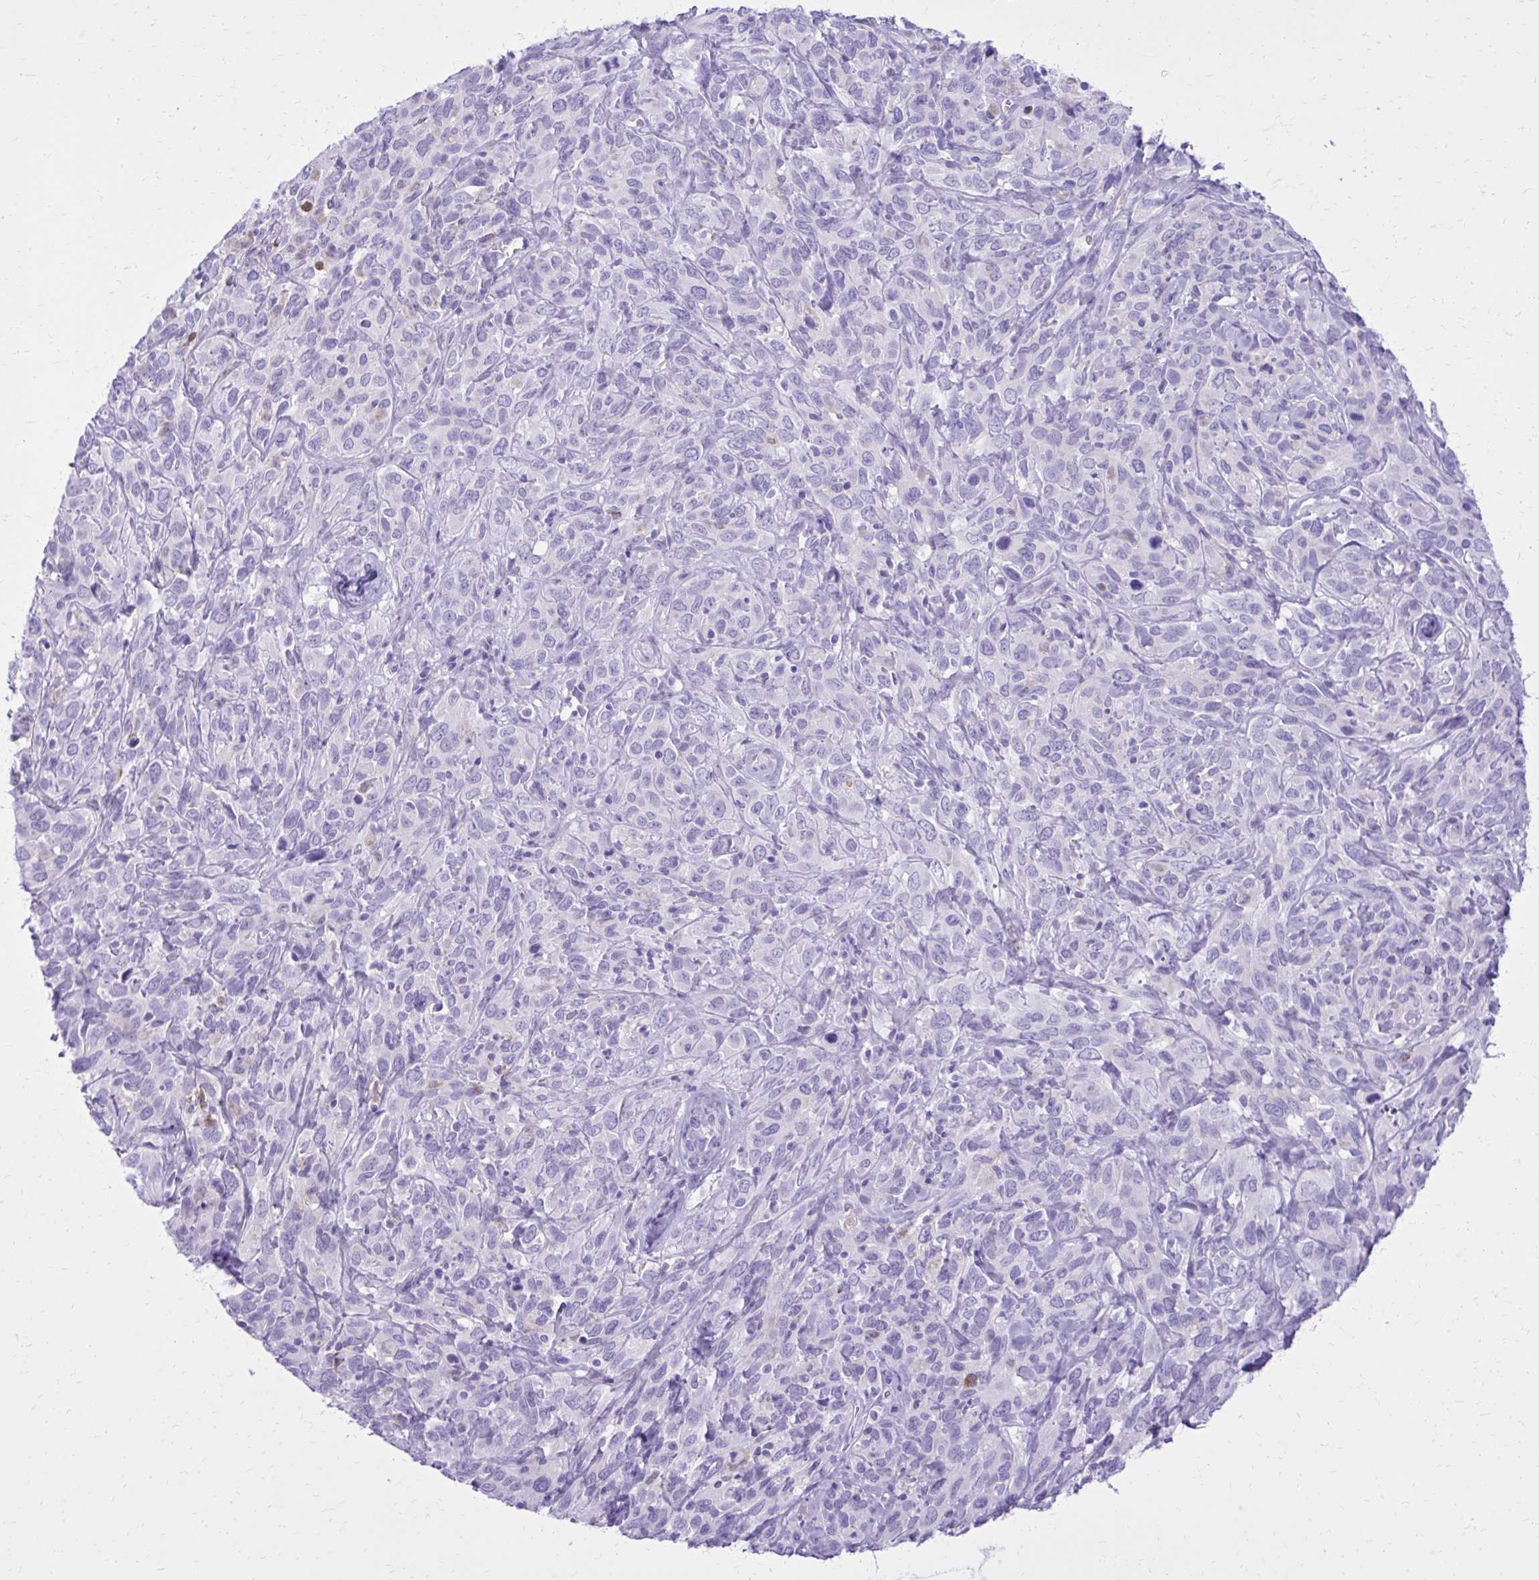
{"staining": {"intensity": "negative", "quantity": "none", "location": "none"}, "tissue": "cervical cancer", "cell_type": "Tumor cells", "image_type": "cancer", "snomed": [{"axis": "morphology", "description": "Normal tissue, NOS"}, {"axis": "morphology", "description": "Squamous cell carcinoma, NOS"}, {"axis": "topography", "description": "Cervix"}], "caption": "The image demonstrates no staining of tumor cells in cervical squamous cell carcinoma.", "gene": "CAT", "patient": {"sex": "female", "age": 51}}